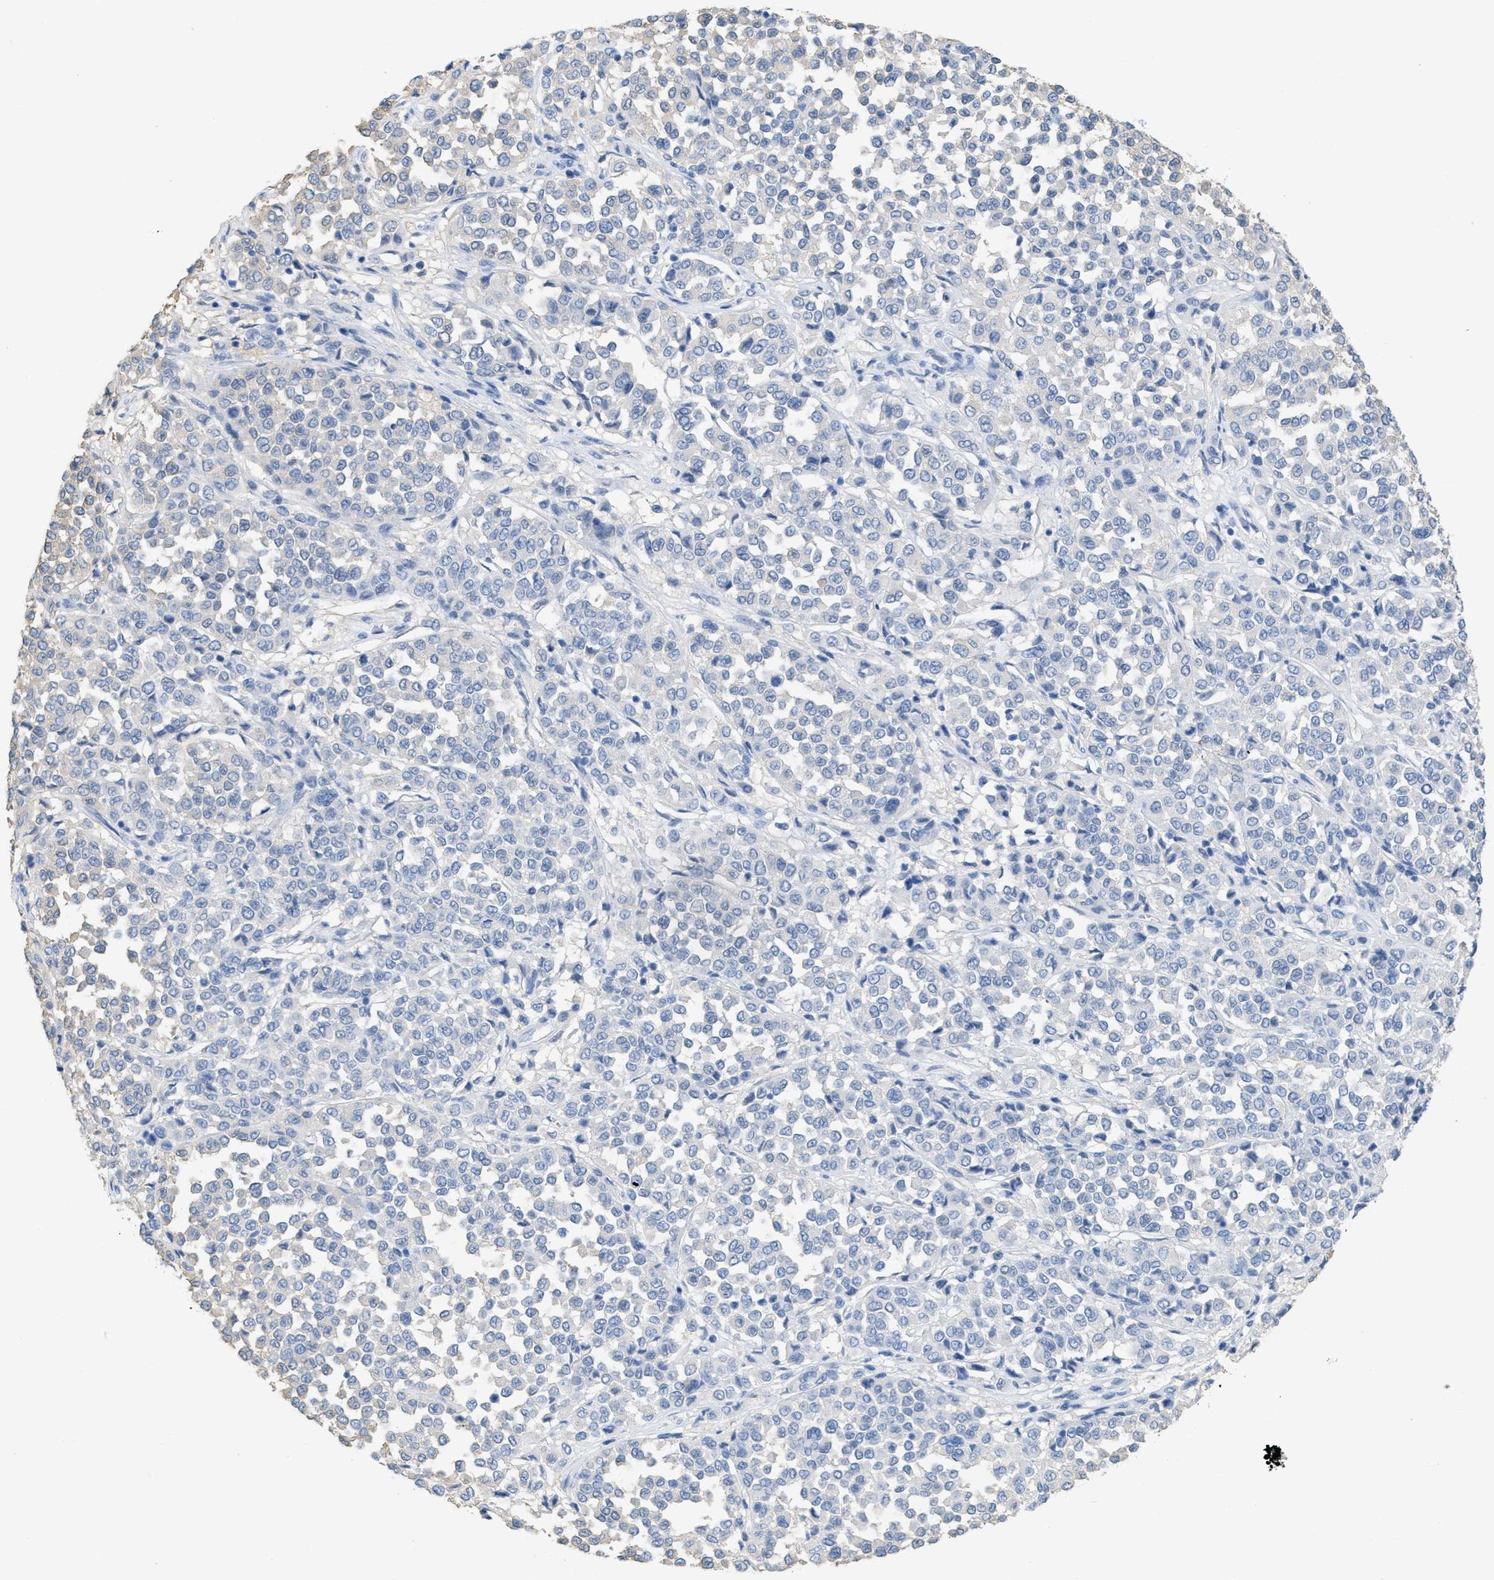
{"staining": {"intensity": "negative", "quantity": "none", "location": "none"}, "tissue": "melanoma", "cell_type": "Tumor cells", "image_type": "cancer", "snomed": [{"axis": "morphology", "description": "Malignant melanoma, Metastatic site"}, {"axis": "topography", "description": "Pancreas"}], "caption": "Immunohistochemistry micrograph of human malignant melanoma (metastatic site) stained for a protein (brown), which displays no expression in tumor cells.", "gene": "ASGR1", "patient": {"sex": "female", "age": 30}}